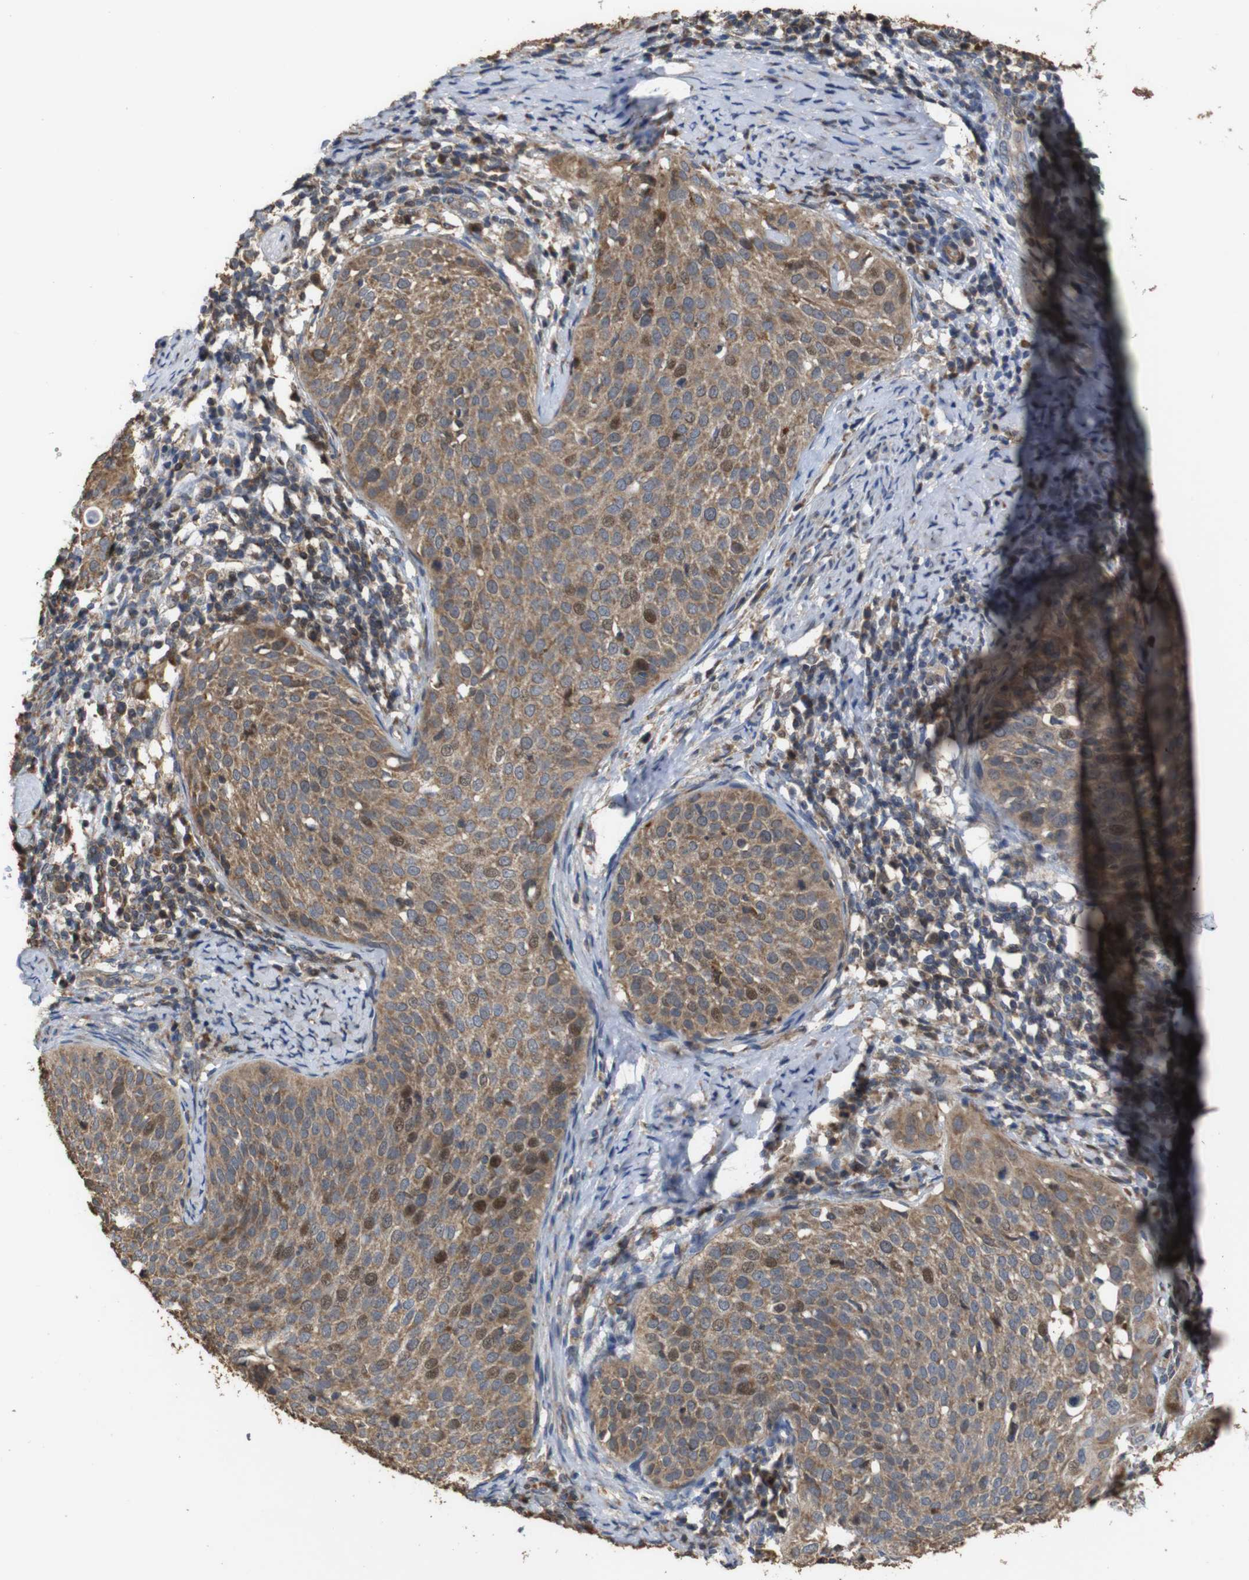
{"staining": {"intensity": "moderate", "quantity": ">75%", "location": "cytoplasmic/membranous,nuclear"}, "tissue": "cervical cancer", "cell_type": "Tumor cells", "image_type": "cancer", "snomed": [{"axis": "morphology", "description": "Squamous cell carcinoma, NOS"}, {"axis": "topography", "description": "Cervix"}], "caption": "The micrograph exhibits staining of cervical cancer, revealing moderate cytoplasmic/membranous and nuclear protein staining (brown color) within tumor cells.", "gene": "SNN", "patient": {"sex": "female", "age": 51}}